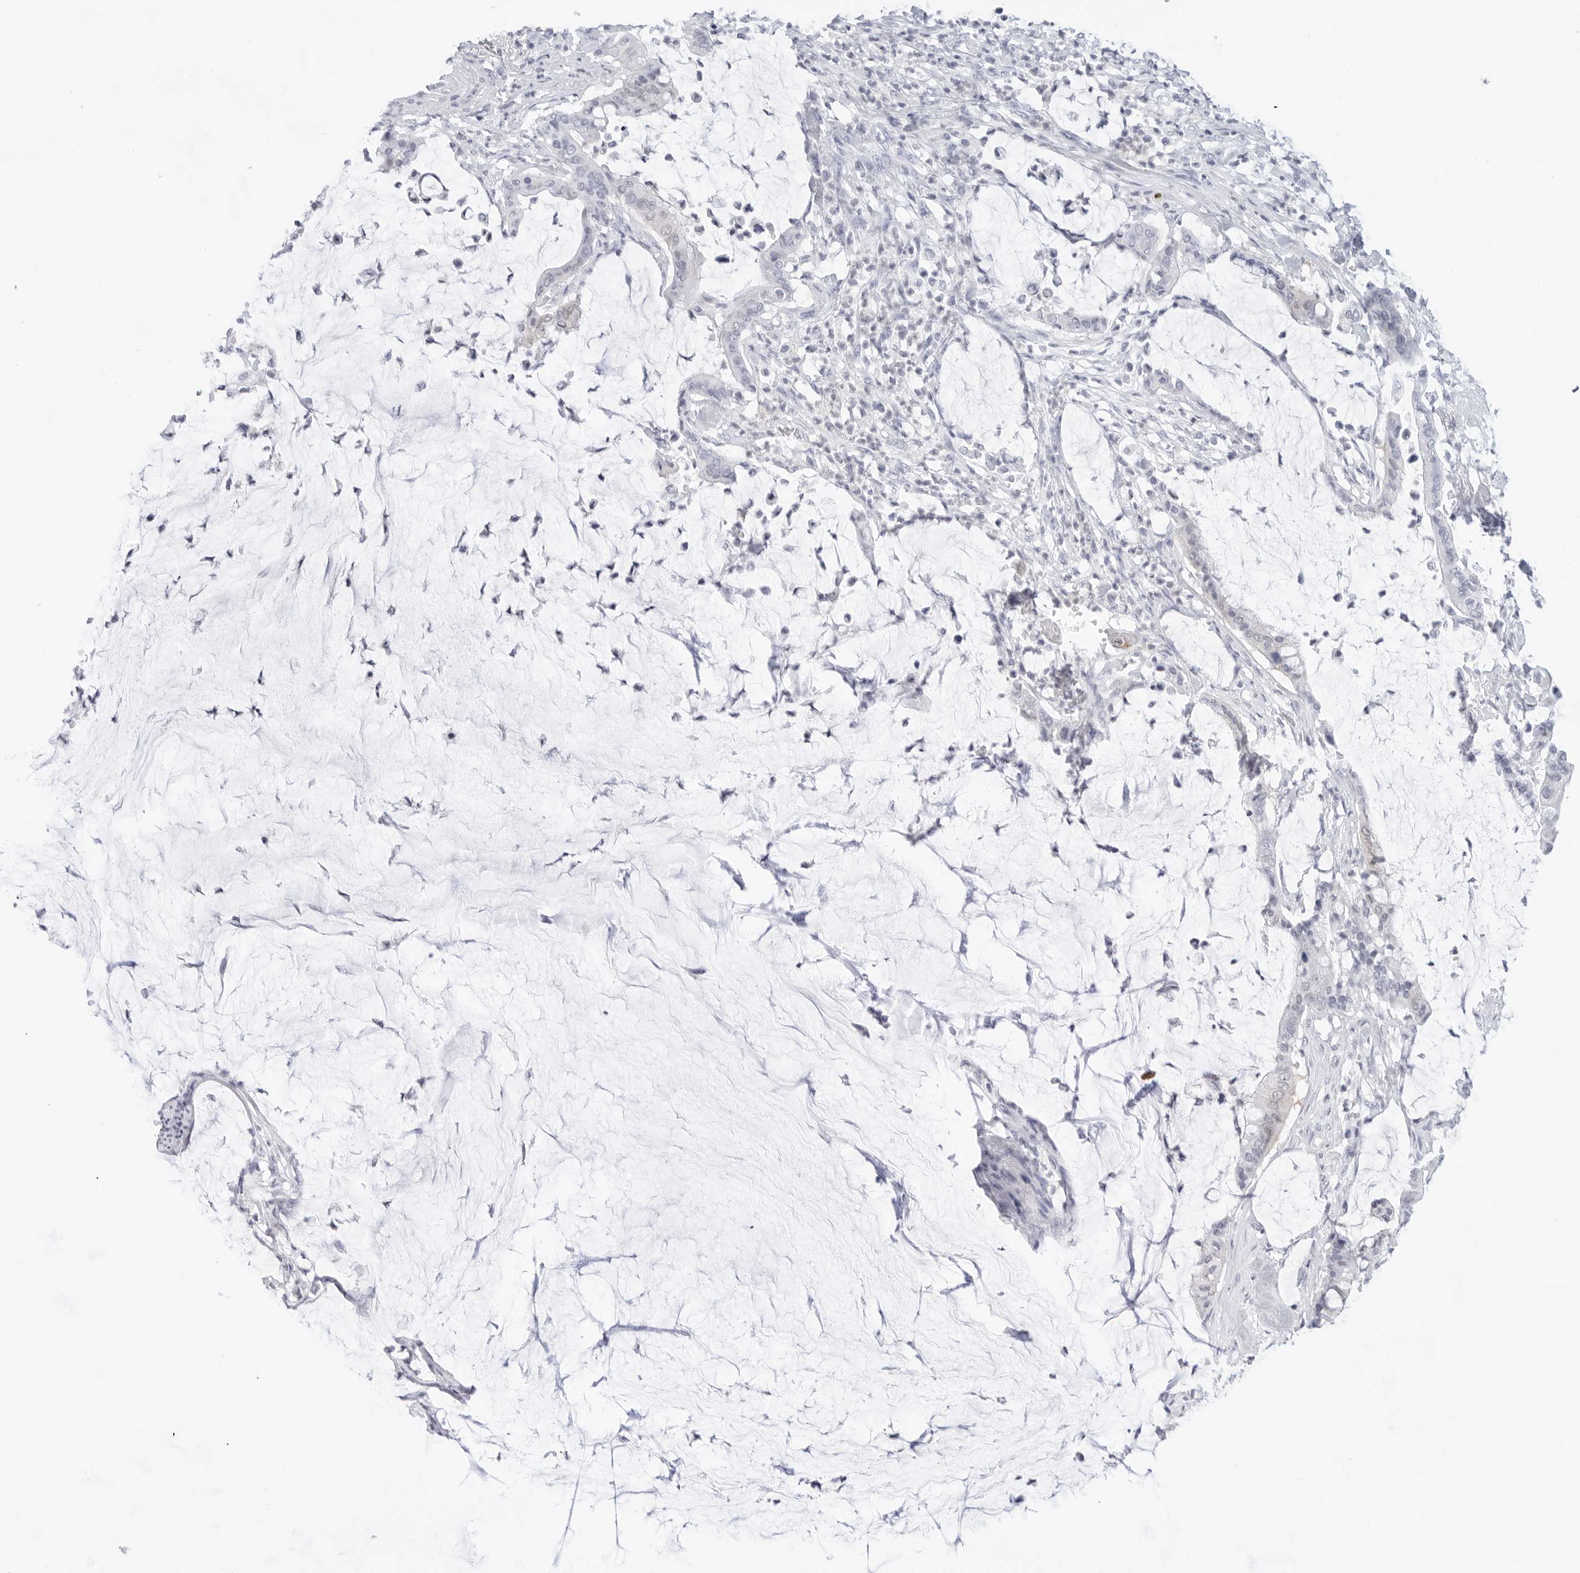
{"staining": {"intensity": "weak", "quantity": "<25%", "location": "cytoplasmic/membranous"}, "tissue": "pancreatic cancer", "cell_type": "Tumor cells", "image_type": "cancer", "snomed": [{"axis": "morphology", "description": "Adenocarcinoma, NOS"}, {"axis": "topography", "description": "Pancreas"}], "caption": "Human pancreatic adenocarcinoma stained for a protein using immunohistochemistry (IHC) exhibits no expression in tumor cells.", "gene": "SLC9A3R1", "patient": {"sex": "male", "age": 41}}